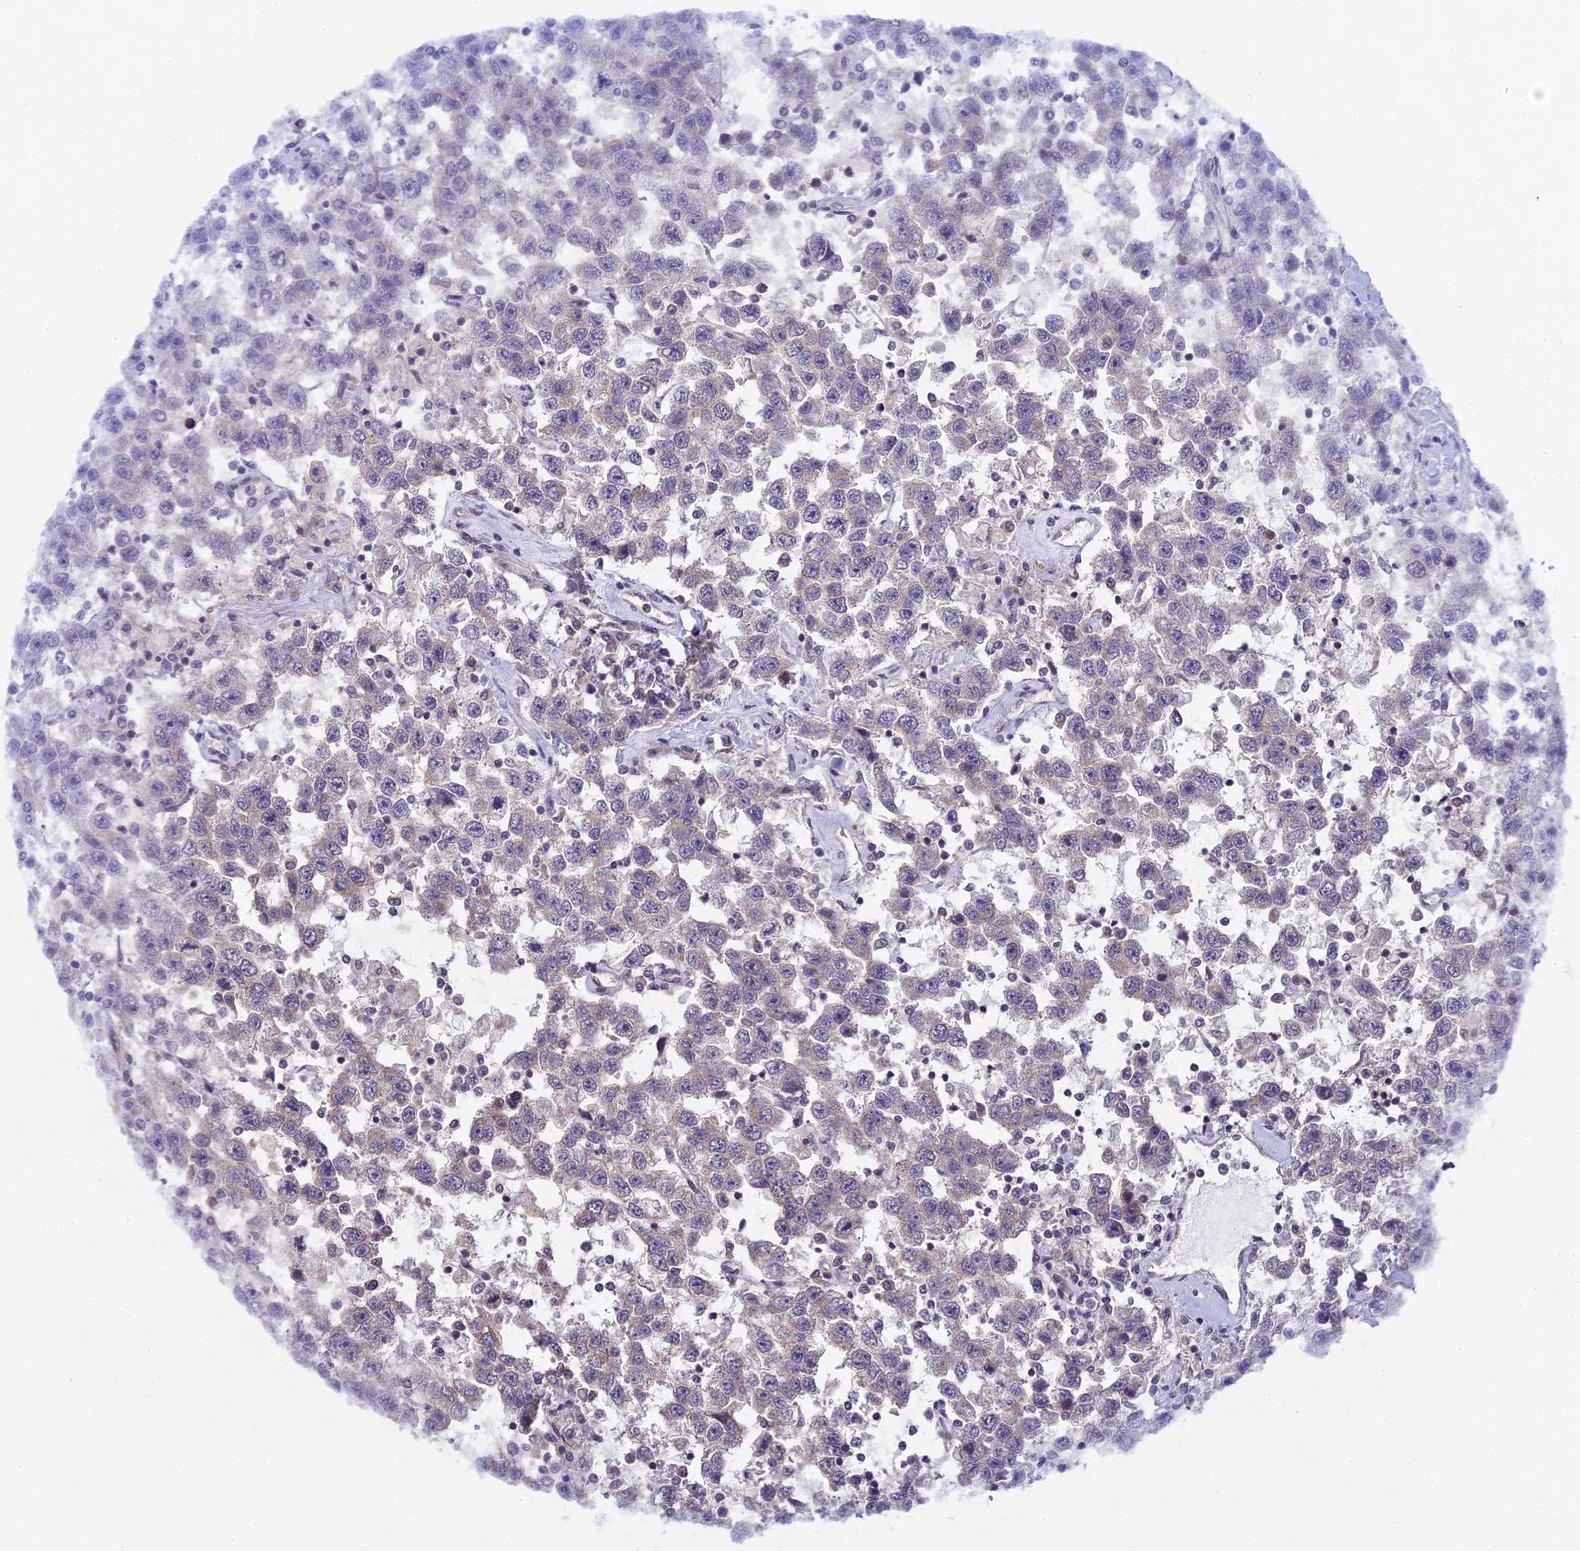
{"staining": {"intensity": "negative", "quantity": "none", "location": "none"}, "tissue": "testis cancer", "cell_type": "Tumor cells", "image_type": "cancer", "snomed": [{"axis": "morphology", "description": "Seminoma, NOS"}, {"axis": "topography", "description": "Testis"}], "caption": "This is an IHC image of human testis seminoma. There is no staining in tumor cells.", "gene": "DIXDC1", "patient": {"sex": "male", "age": 41}}